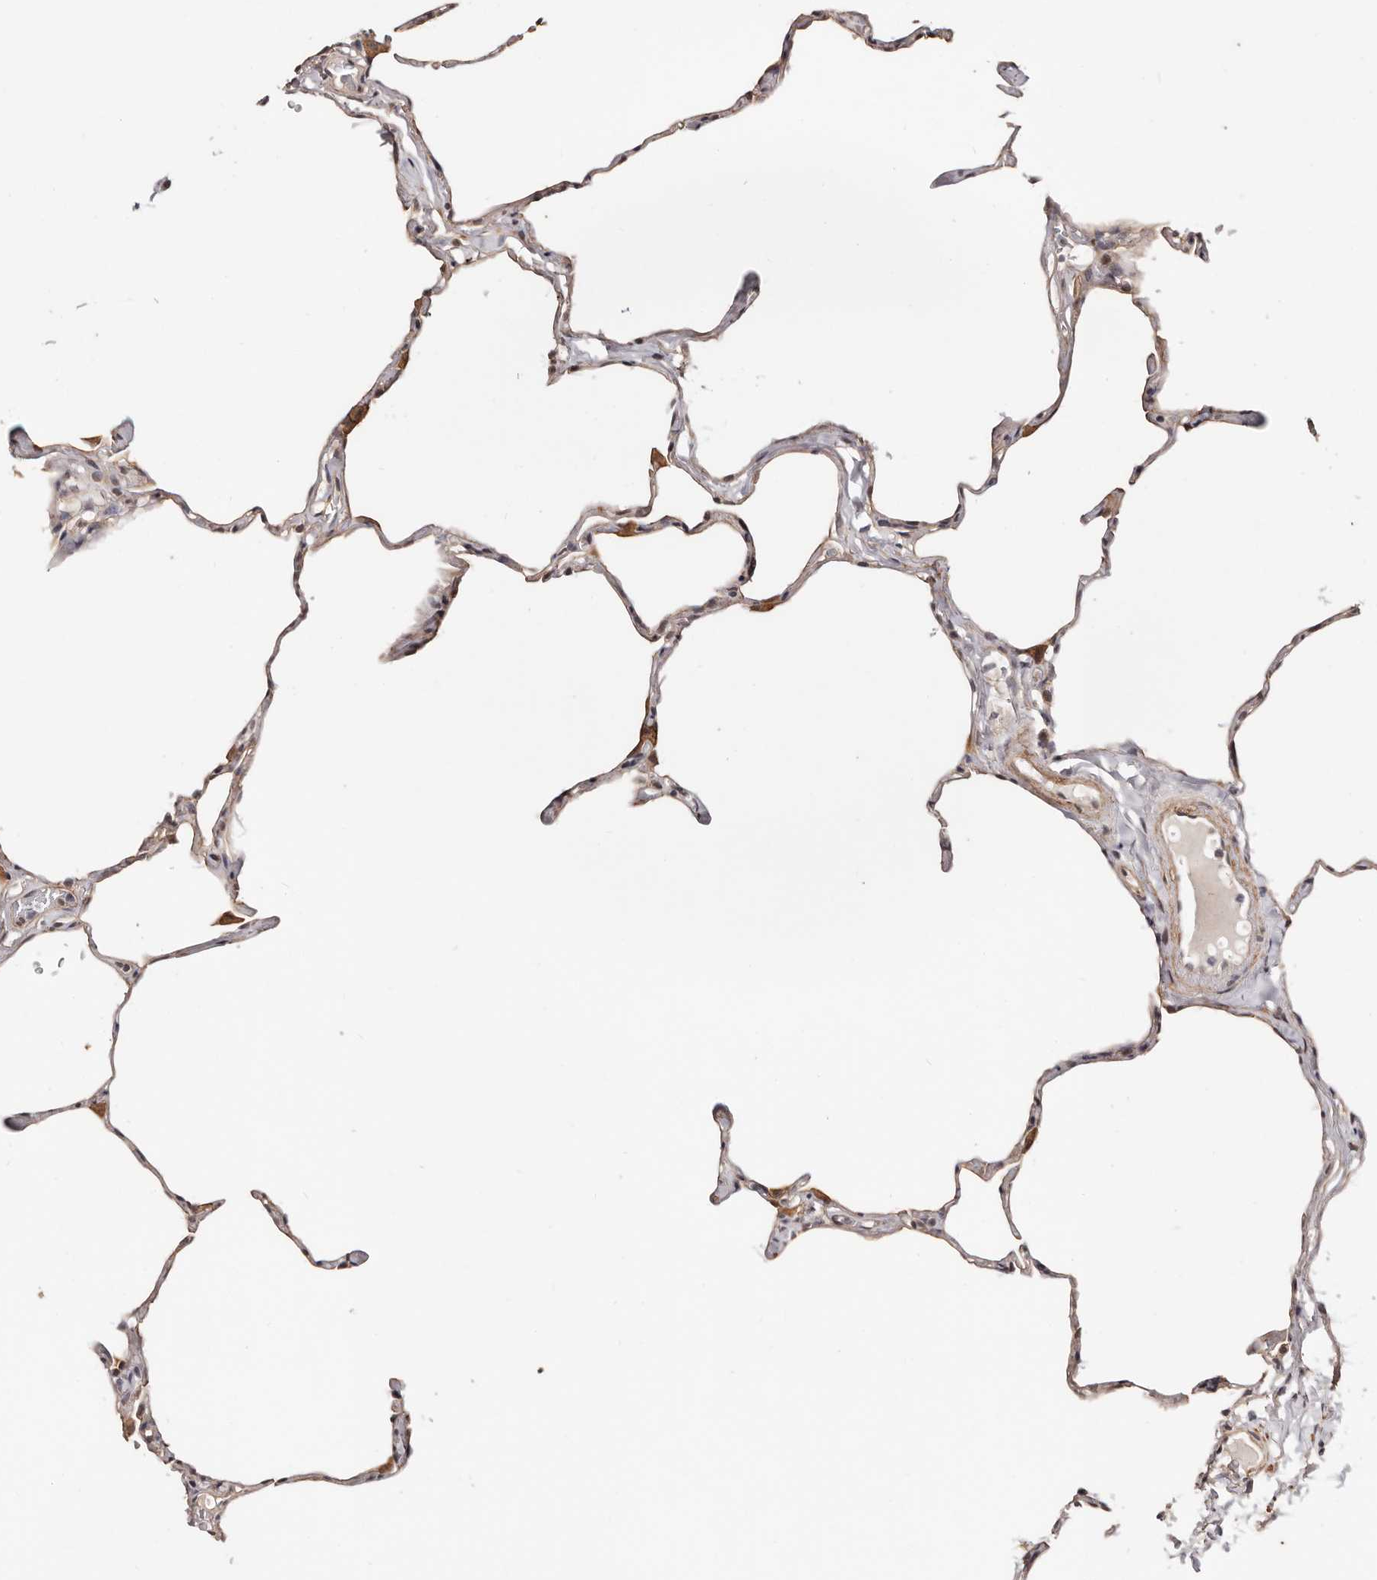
{"staining": {"intensity": "moderate", "quantity": ">75%", "location": "cytoplasmic/membranous"}, "tissue": "lung", "cell_type": "Alveolar cells", "image_type": "normal", "snomed": [{"axis": "morphology", "description": "Normal tissue, NOS"}, {"axis": "topography", "description": "Lung"}], "caption": "Protein expression analysis of benign lung reveals moderate cytoplasmic/membranous positivity in about >75% of alveolar cells. (IHC, brightfield microscopy, high magnification).", "gene": "TRIP13", "patient": {"sex": "male", "age": 65}}